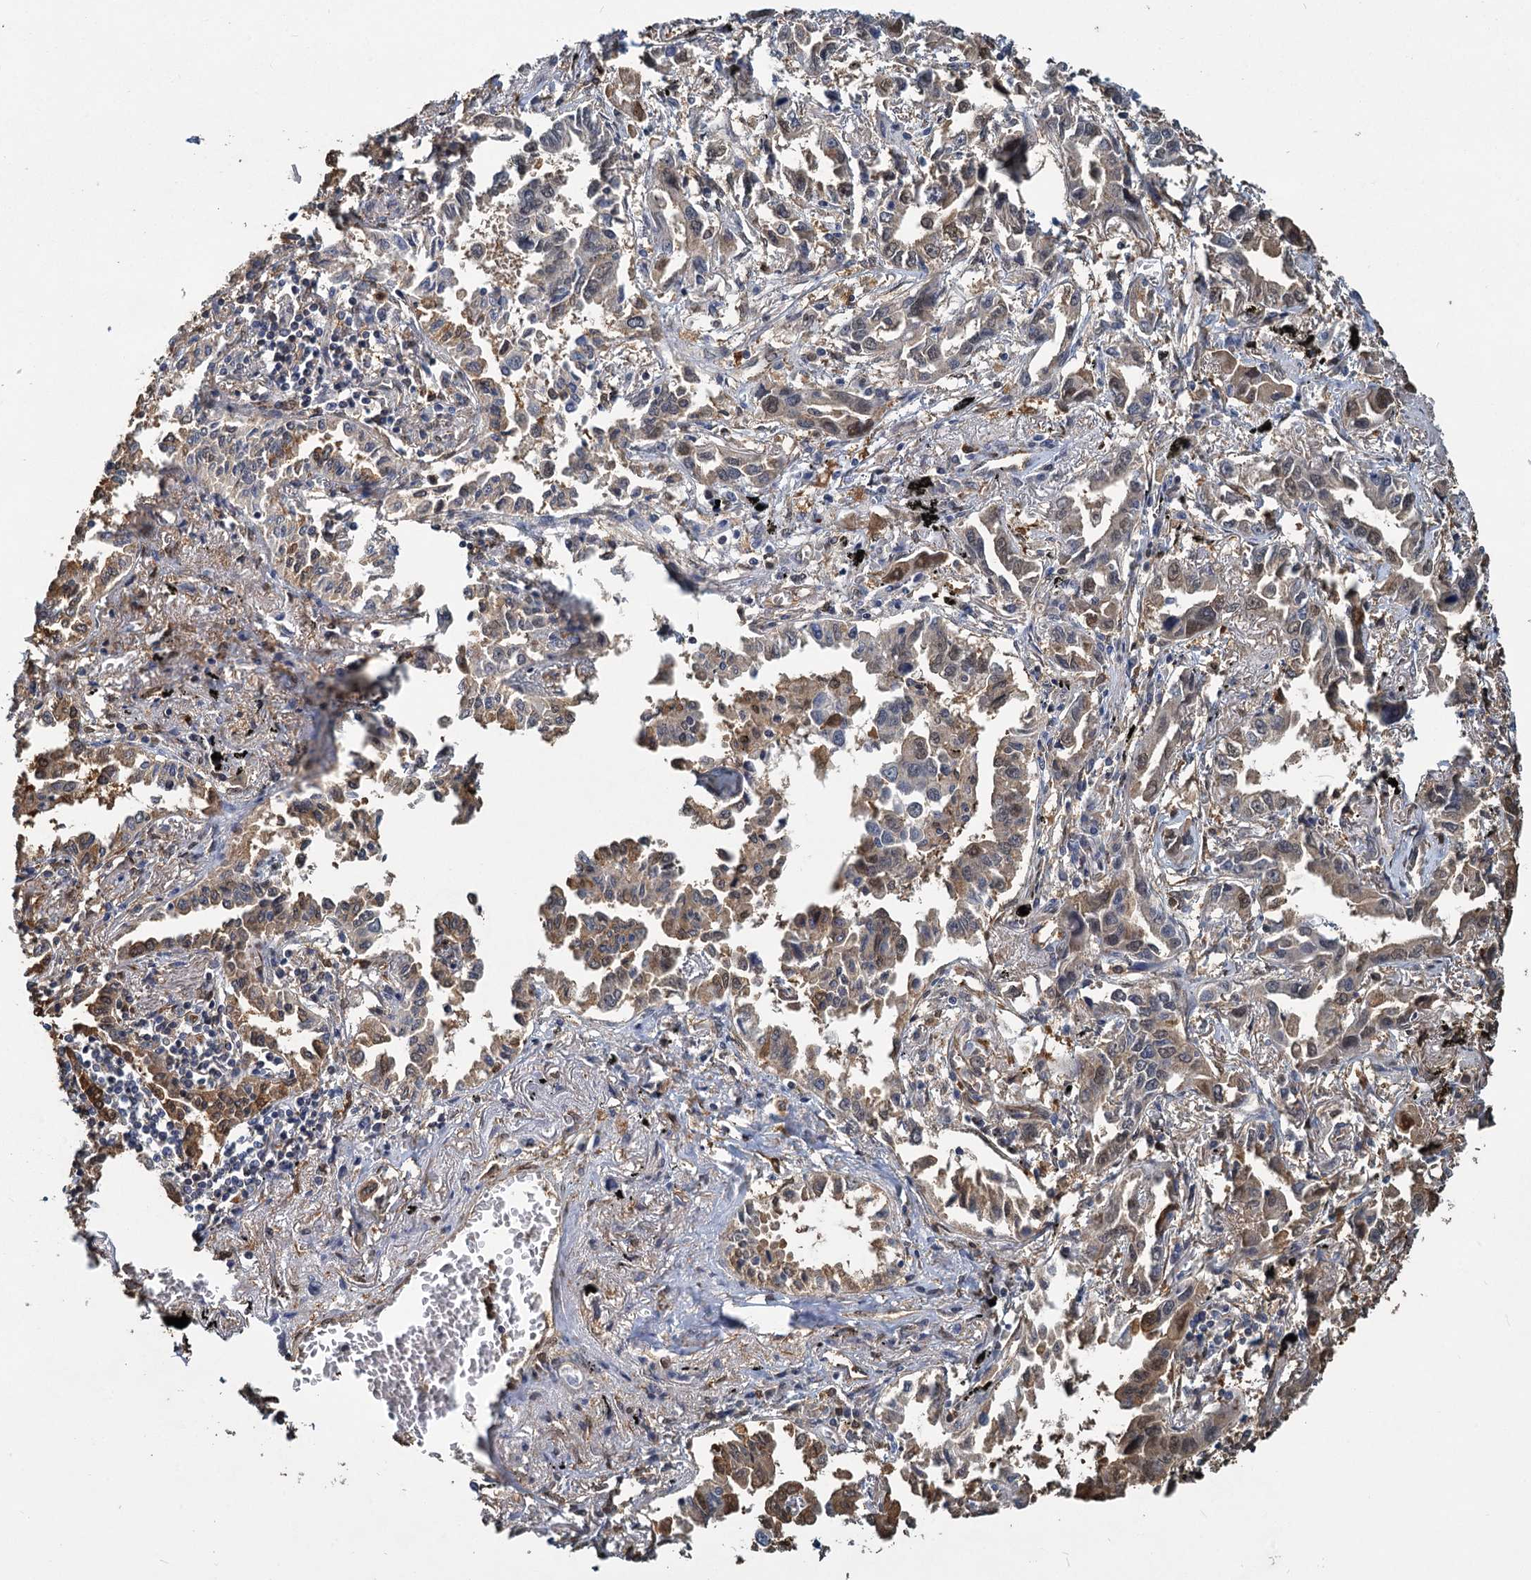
{"staining": {"intensity": "moderate", "quantity": "25%-75%", "location": "cytoplasmic/membranous"}, "tissue": "lung cancer", "cell_type": "Tumor cells", "image_type": "cancer", "snomed": [{"axis": "morphology", "description": "Adenocarcinoma, NOS"}, {"axis": "topography", "description": "Lung"}], "caption": "A brown stain labels moderate cytoplasmic/membranous staining of a protein in lung cancer tumor cells.", "gene": "S100A6", "patient": {"sex": "male", "age": 67}}